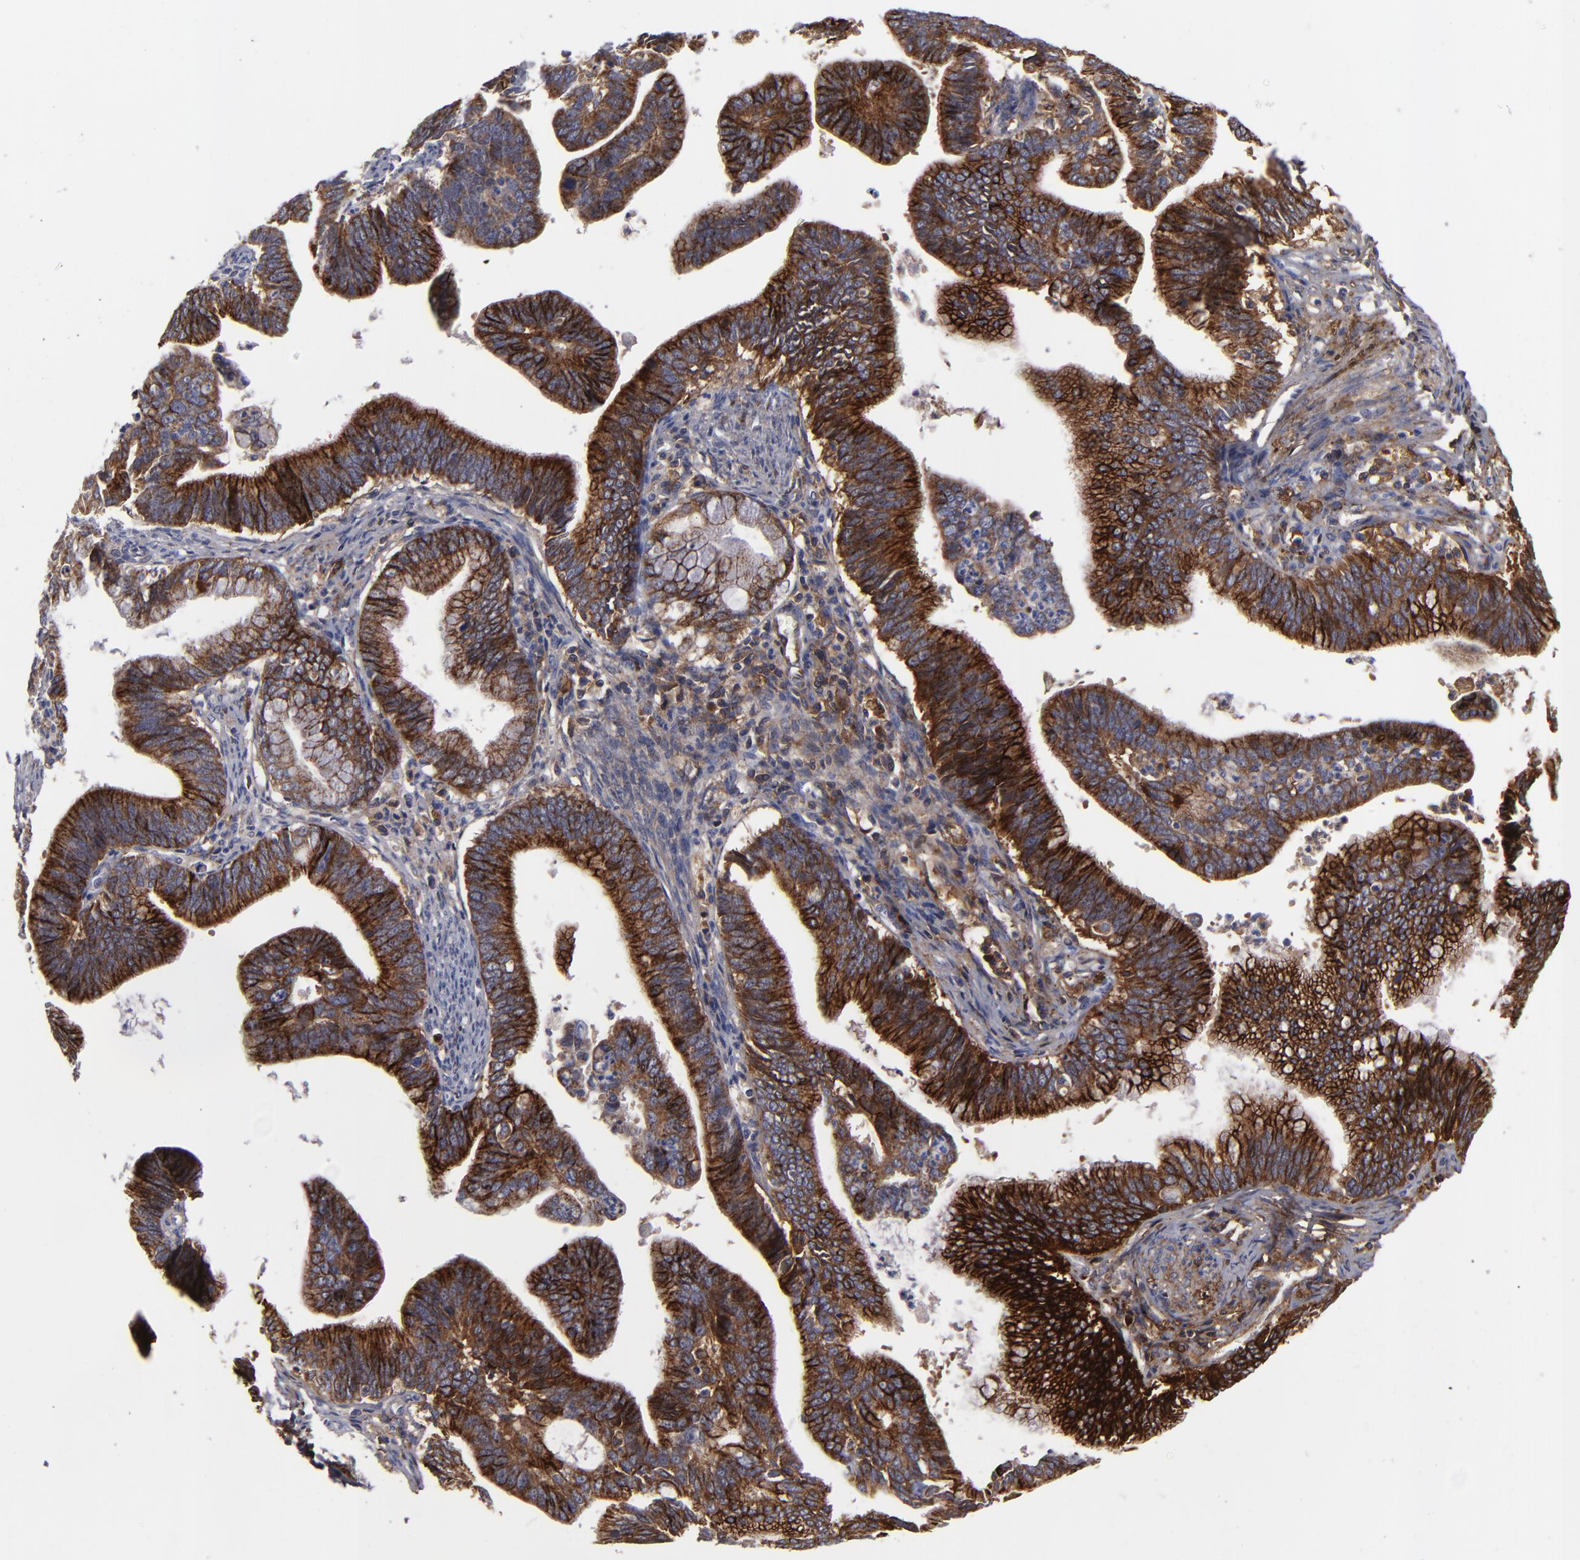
{"staining": {"intensity": "moderate", "quantity": "25%-75%", "location": "cytoplasmic/membranous"}, "tissue": "cervical cancer", "cell_type": "Tumor cells", "image_type": "cancer", "snomed": [{"axis": "morphology", "description": "Adenocarcinoma, NOS"}, {"axis": "topography", "description": "Cervix"}], "caption": "Protein expression analysis of cervical adenocarcinoma shows moderate cytoplasmic/membranous positivity in approximately 25%-75% of tumor cells.", "gene": "ALCAM", "patient": {"sex": "female", "age": 47}}